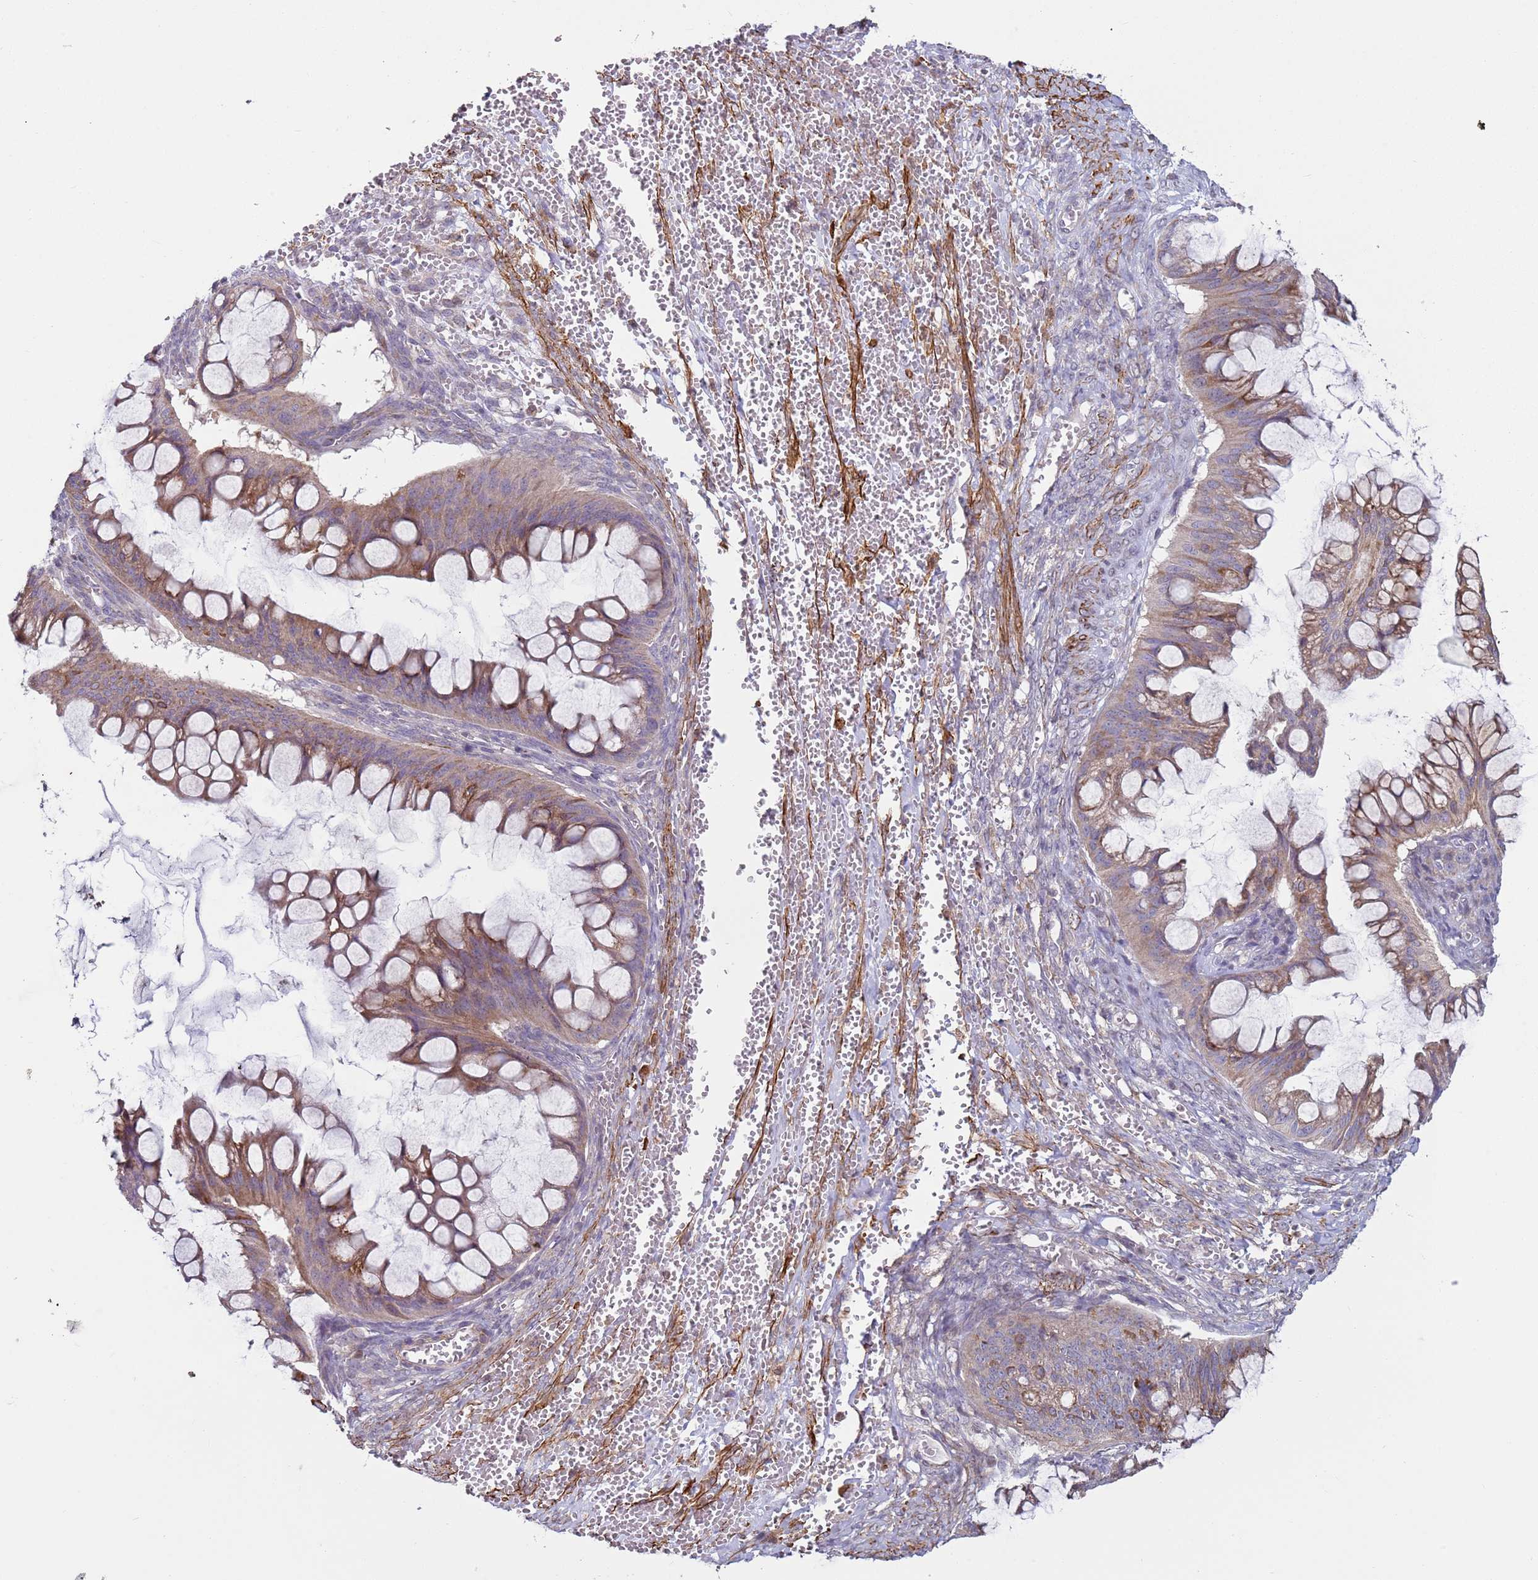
{"staining": {"intensity": "weak", "quantity": ">75%", "location": "cytoplasmic/membranous"}, "tissue": "ovarian cancer", "cell_type": "Tumor cells", "image_type": "cancer", "snomed": [{"axis": "morphology", "description": "Cystadenocarcinoma, mucinous, NOS"}, {"axis": "topography", "description": "Ovary"}], "caption": "Tumor cells display low levels of weak cytoplasmic/membranous positivity in about >75% of cells in ovarian mucinous cystadenocarcinoma.", "gene": "SNAPC4", "patient": {"sex": "female", "age": 73}}